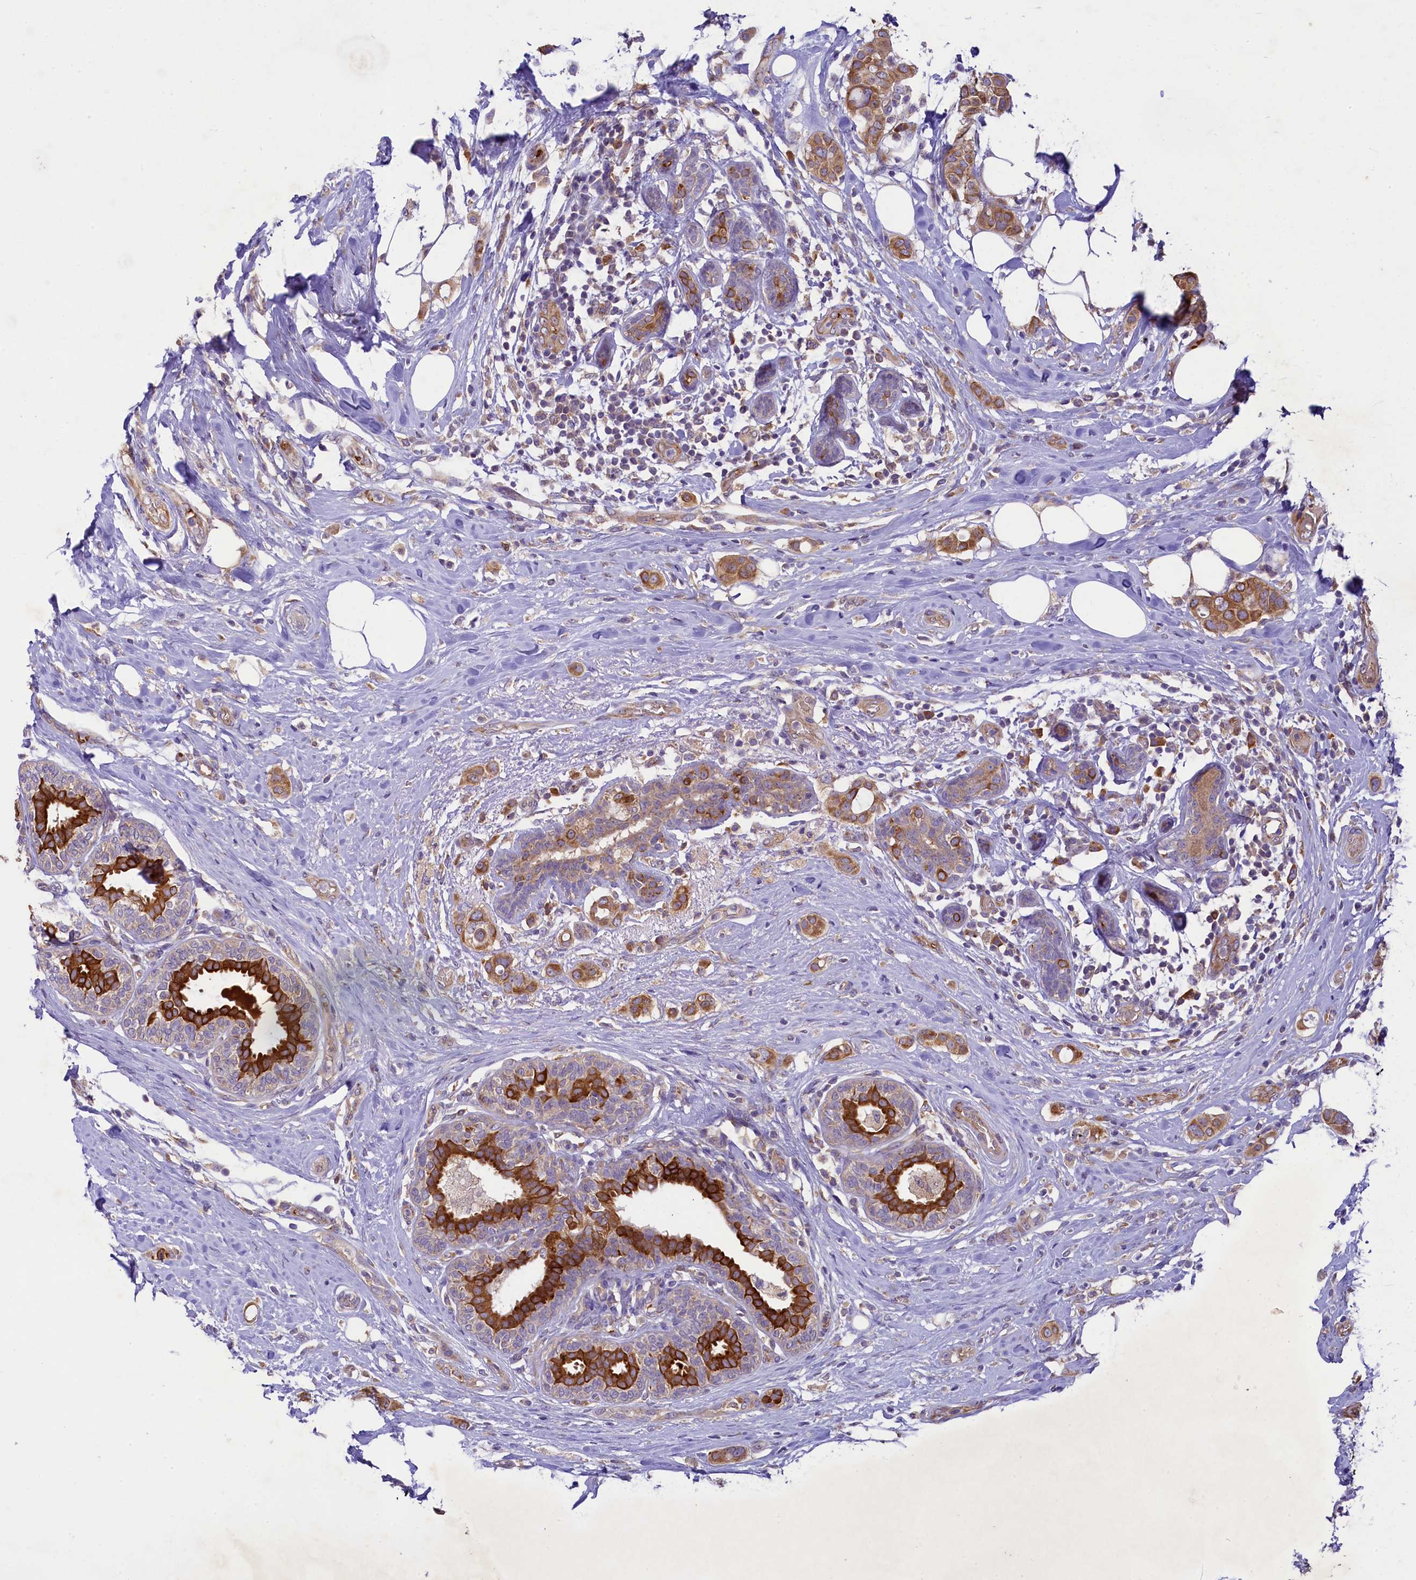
{"staining": {"intensity": "moderate", "quantity": ">75%", "location": "cytoplasmic/membranous"}, "tissue": "breast cancer", "cell_type": "Tumor cells", "image_type": "cancer", "snomed": [{"axis": "morphology", "description": "Lobular carcinoma"}, {"axis": "topography", "description": "Breast"}], "caption": "A brown stain shows moderate cytoplasmic/membranous expression of a protein in human lobular carcinoma (breast) tumor cells.", "gene": "LARP4", "patient": {"sex": "female", "age": 51}}